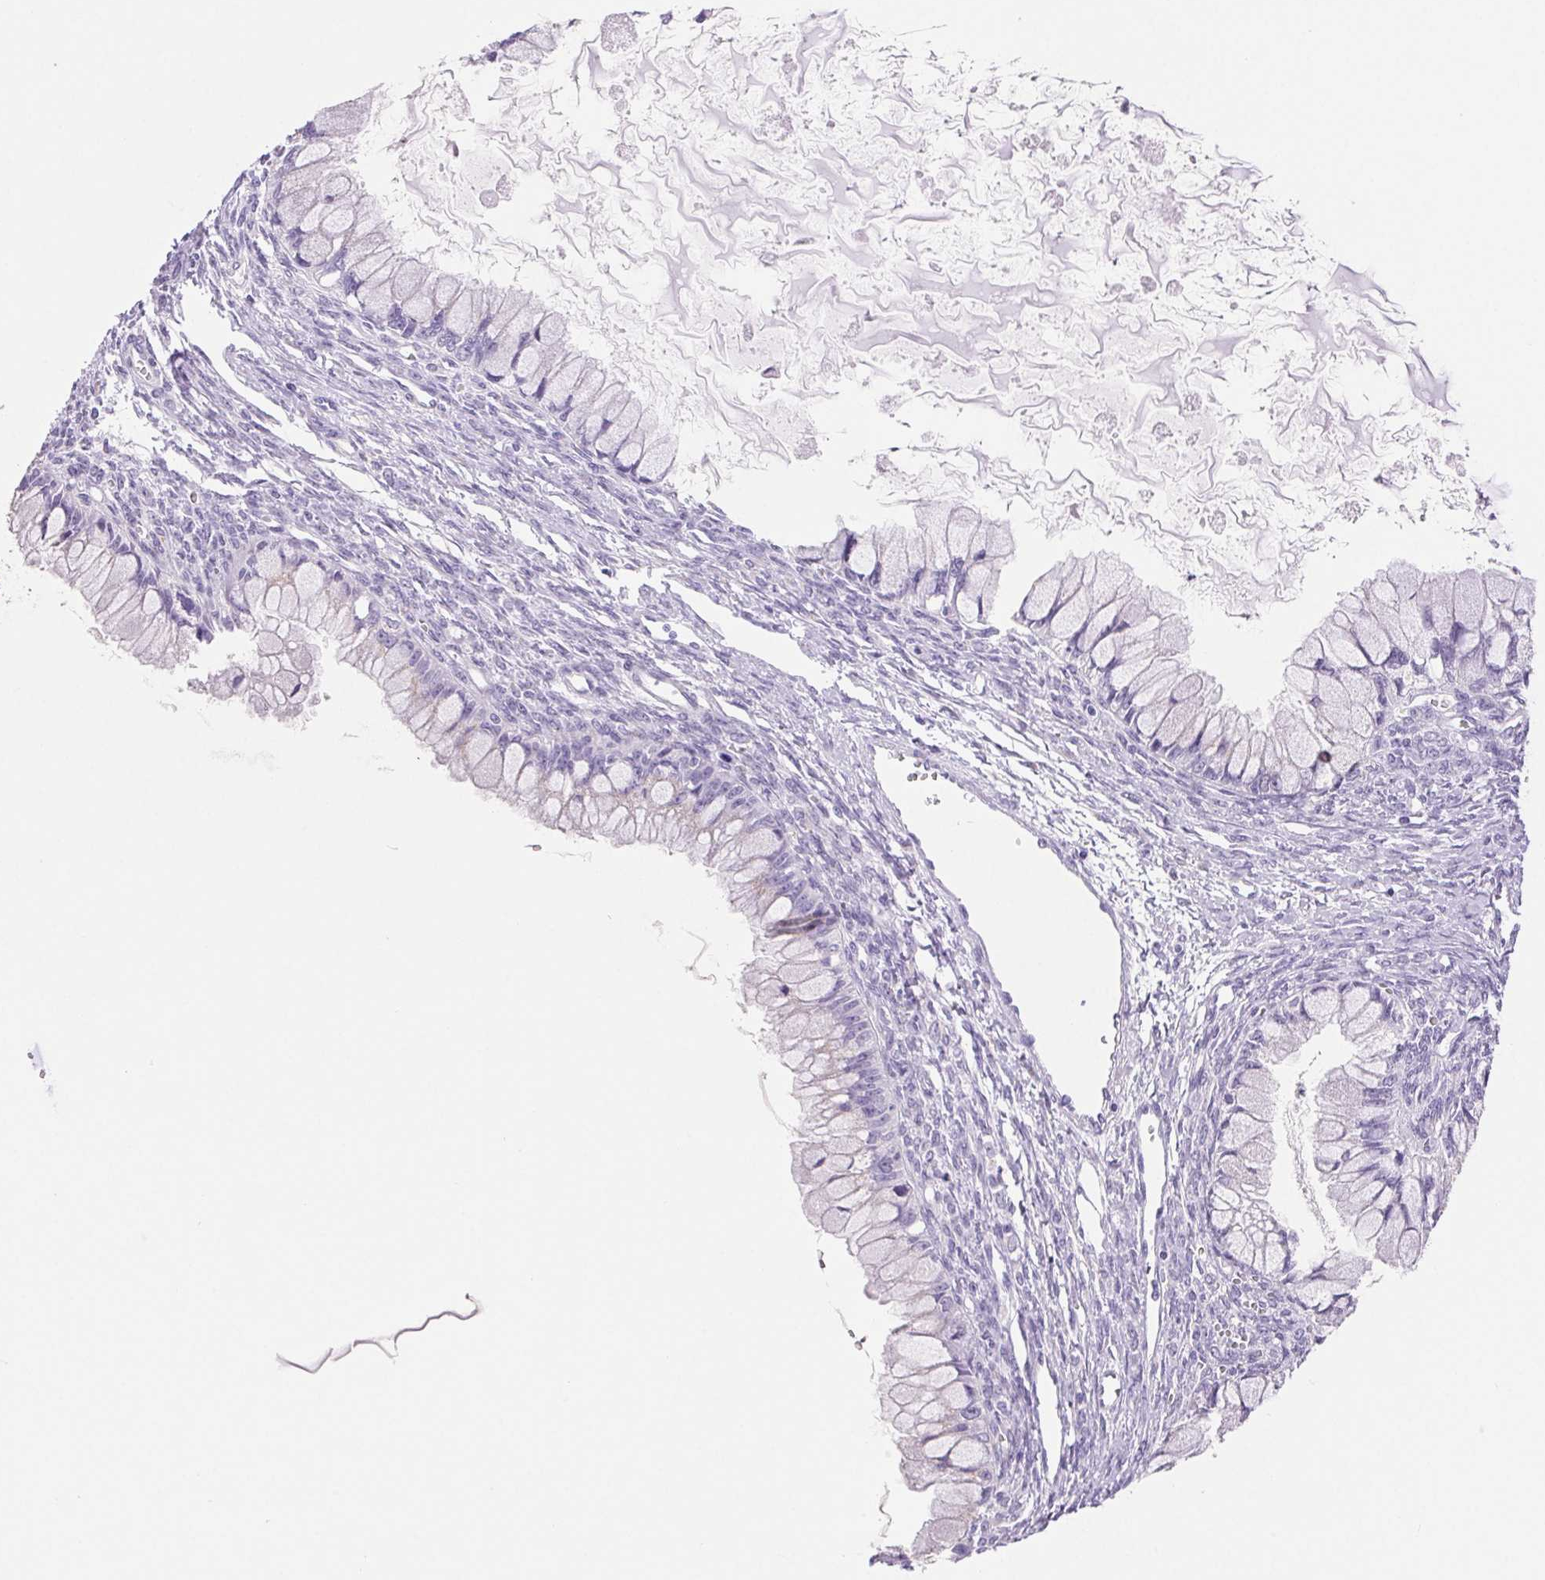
{"staining": {"intensity": "negative", "quantity": "none", "location": "none"}, "tissue": "ovarian cancer", "cell_type": "Tumor cells", "image_type": "cancer", "snomed": [{"axis": "morphology", "description": "Cystadenocarcinoma, mucinous, NOS"}, {"axis": "topography", "description": "Ovary"}], "caption": "Image shows no significant protein expression in tumor cells of ovarian cancer (mucinous cystadenocarcinoma).", "gene": "SERPINB3", "patient": {"sex": "female", "age": 34}}